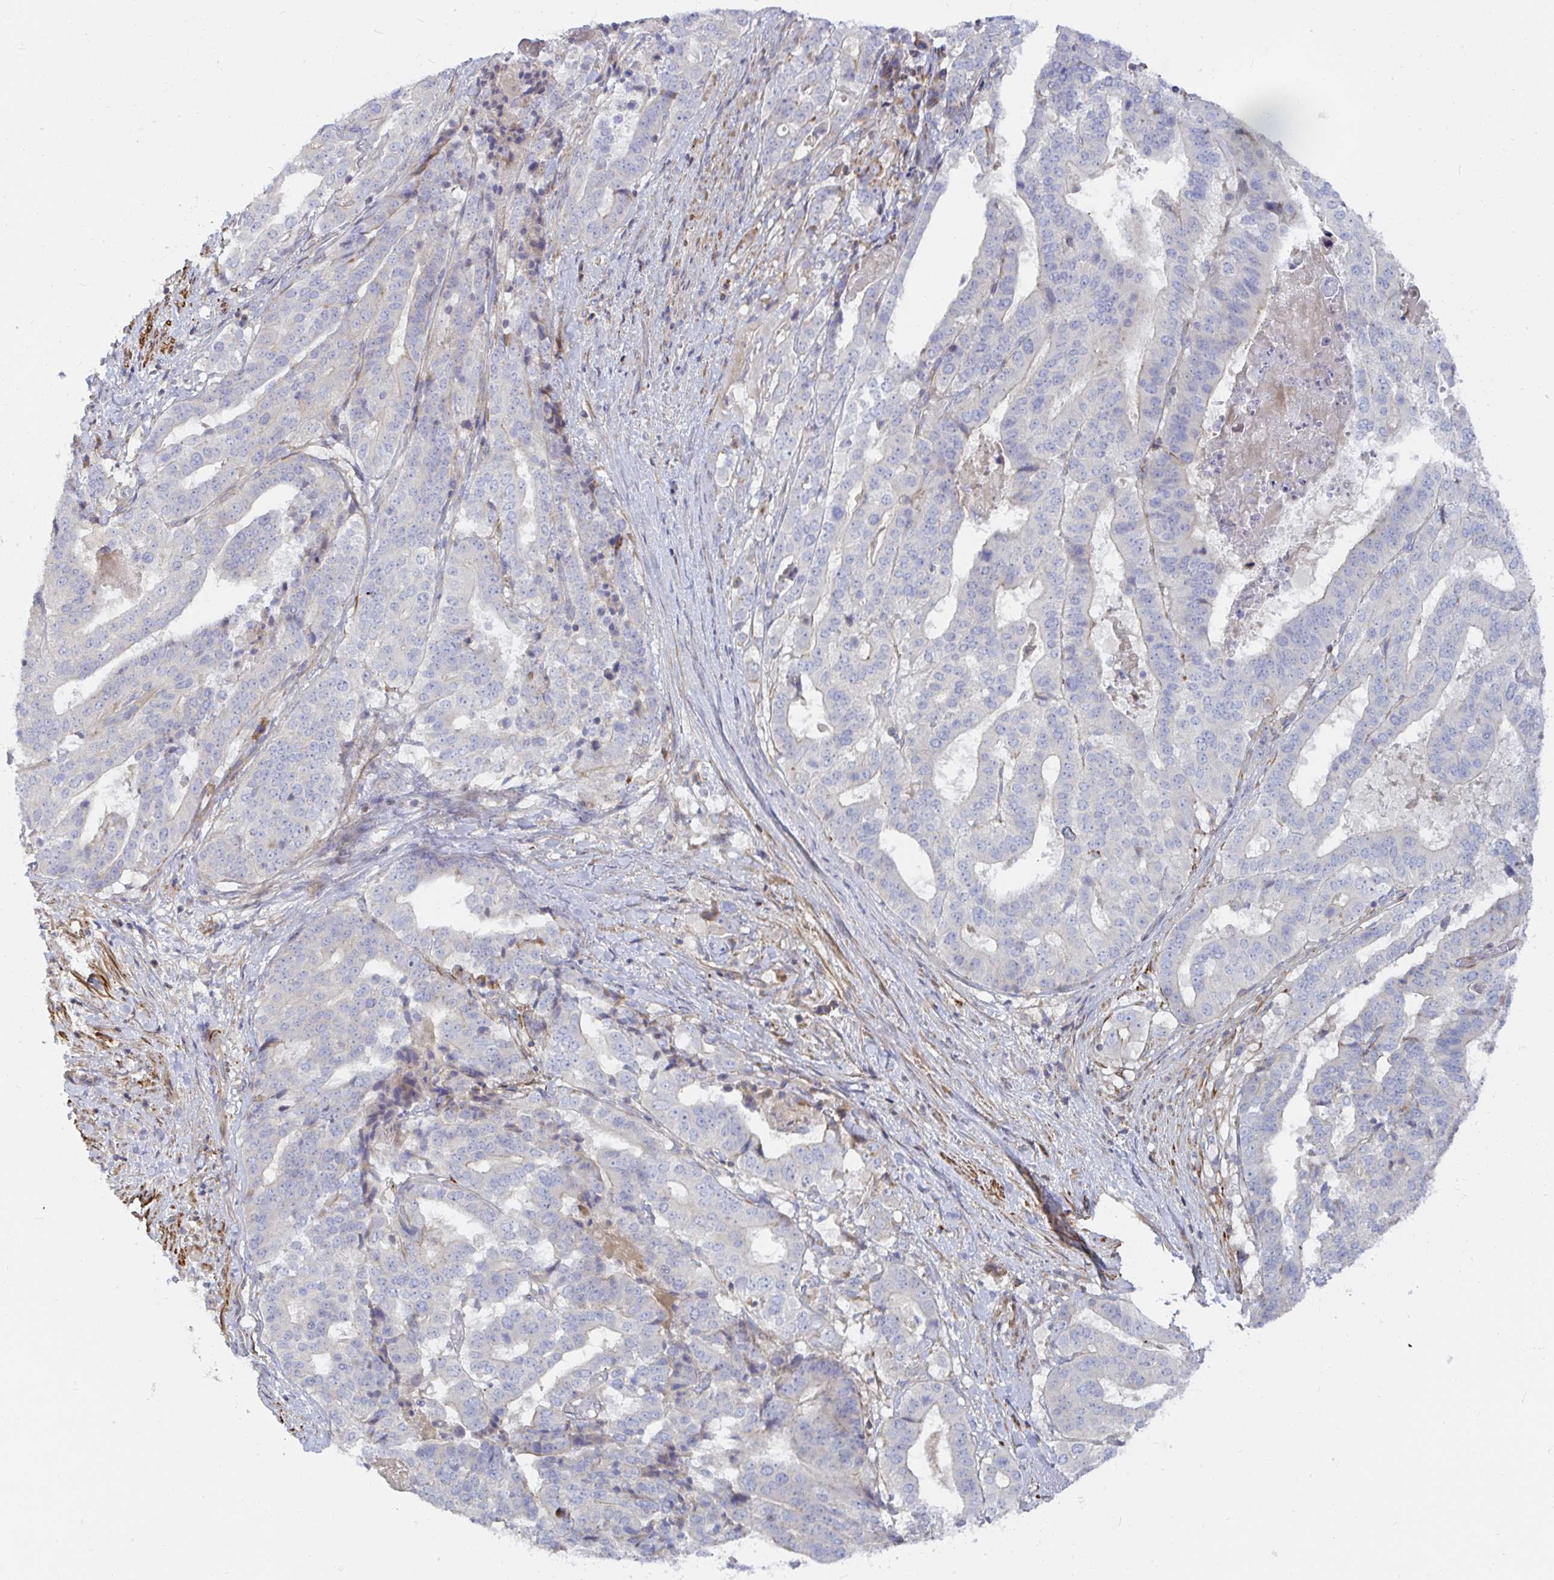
{"staining": {"intensity": "negative", "quantity": "none", "location": "none"}, "tissue": "stomach cancer", "cell_type": "Tumor cells", "image_type": "cancer", "snomed": [{"axis": "morphology", "description": "Adenocarcinoma, NOS"}, {"axis": "topography", "description": "Stomach"}], "caption": "Immunohistochemistry of adenocarcinoma (stomach) exhibits no expression in tumor cells. The staining was performed using DAB to visualize the protein expression in brown, while the nuclei were stained in blue with hematoxylin (Magnification: 20x).", "gene": "SSH2", "patient": {"sex": "male", "age": 48}}